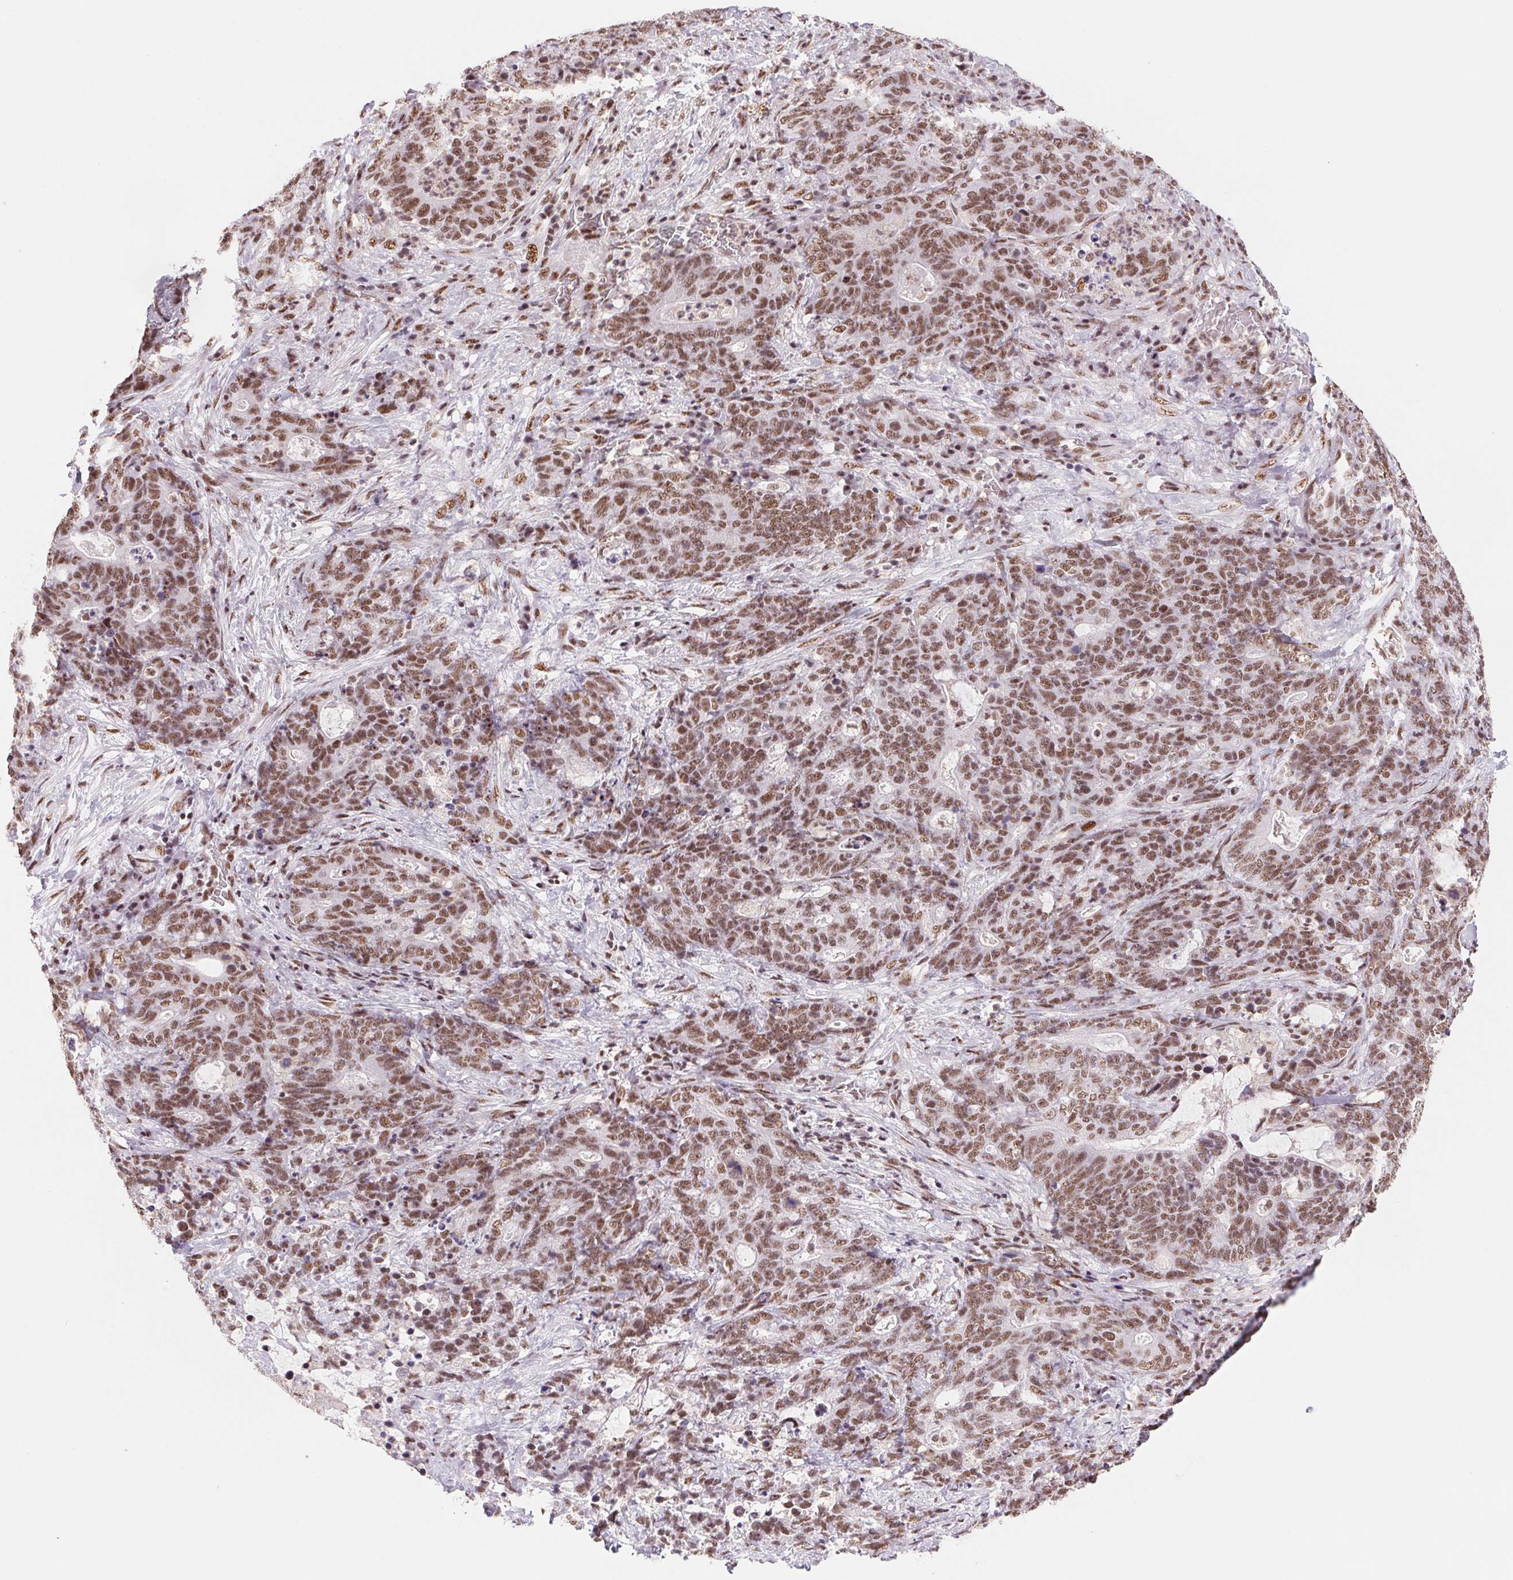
{"staining": {"intensity": "moderate", "quantity": ">75%", "location": "nuclear"}, "tissue": "stomach cancer", "cell_type": "Tumor cells", "image_type": "cancer", "snomed": [{"axis": "morphology", "description": "Normal tissue, NOS"}, {"axis": "morphology", "description": "Adenocarcinoma, NOS"}, {"axis": "topography", "description": "Stomach"}], "caption": "Immunohistochemical staining of human stomach adenocarcinoma demonstrates moderate nuclear protein staining in about >75% of tumor cells.", "gene": "SREK1", "patient": {"sex": "female", "age": 64}}